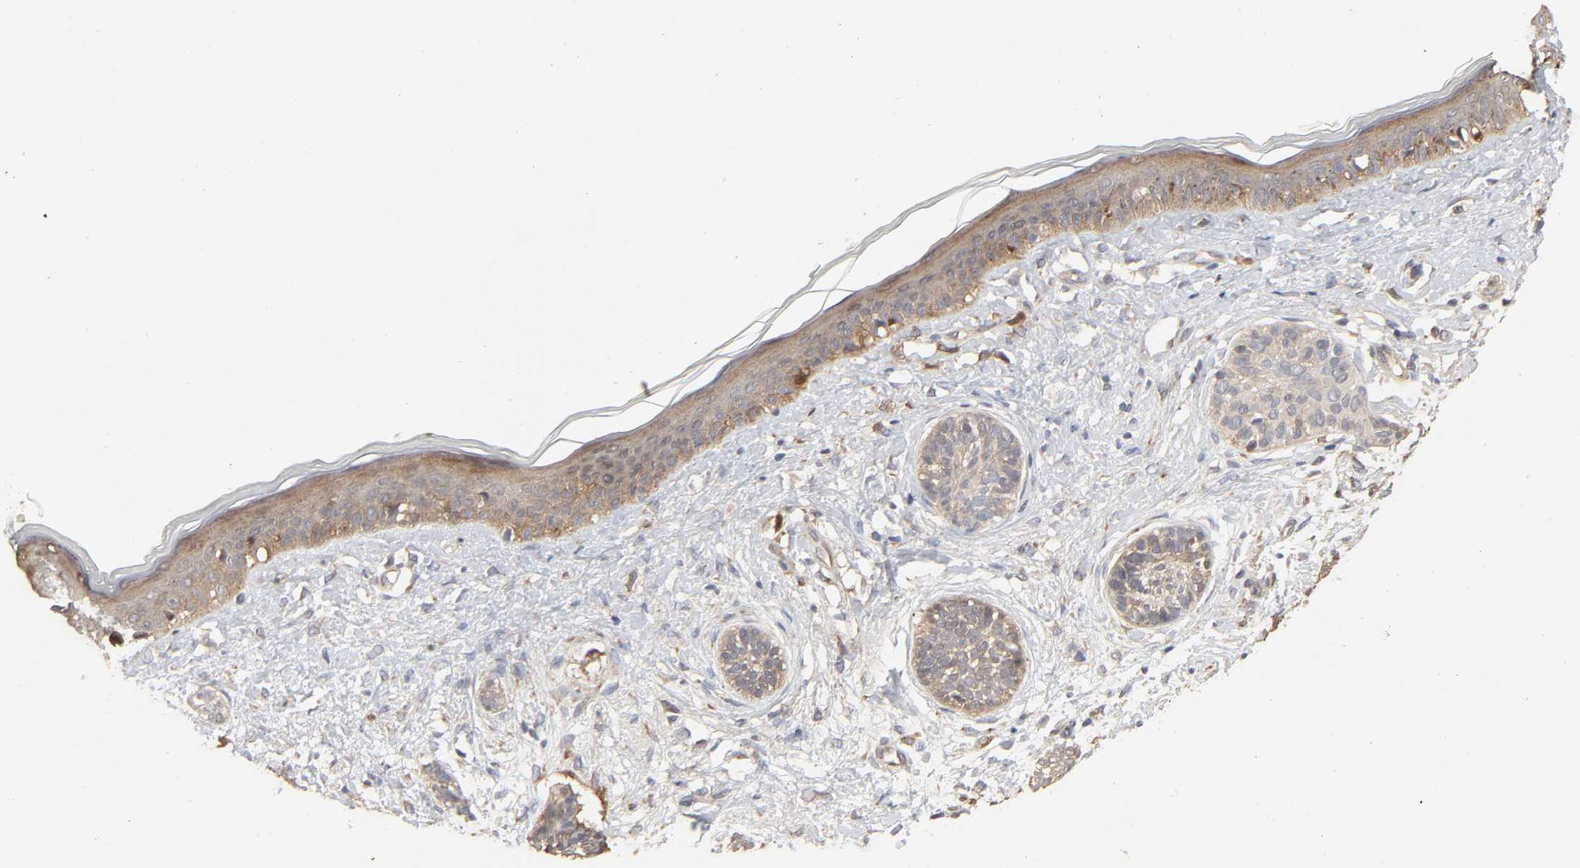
{"staining": {"intensity": "weak", "quantity": ">75%", "location": "cytoplasmic/membranous"}, "tissue": "skin cancer", "cell_type": "Tumor cells", "image_type": "cancer", "snomed": [{"axis": "morphology", "description": "Normal tissue, NOS"}, {"axis": "morphology", "description": "Basal cell carcinoma"}, {"axis": "topography", "description": "Skin"}], "caption": "This image demonstrates immunohistochemistry (IHC) staining of skin cancer (basal cell carcinoma), with low weak cytoplasmic/membranous positivity in about >75% of tumor cells.", "gene": "NDRG2", "patient": {"sex": "male", "age": 63}}